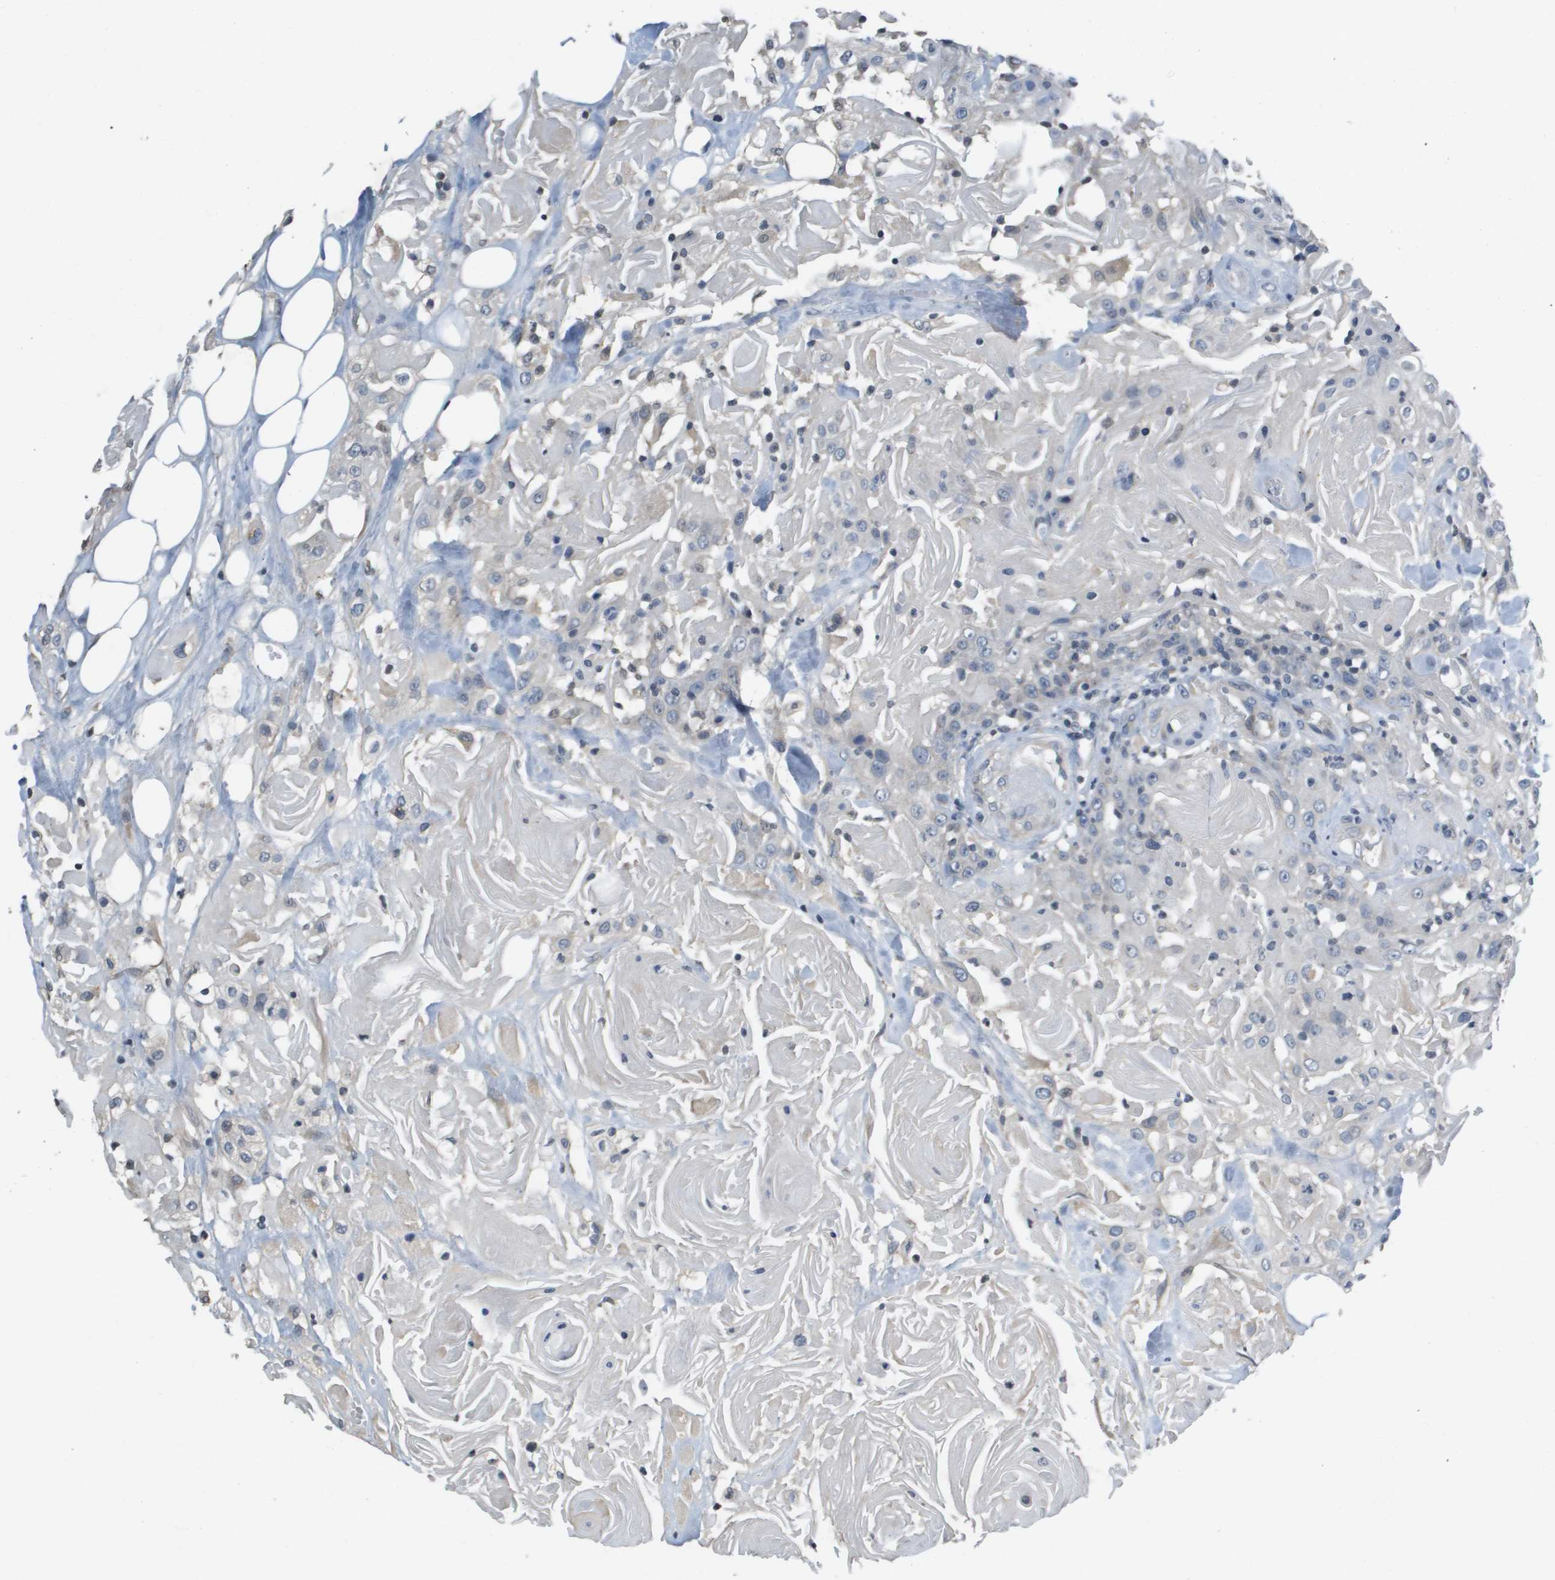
{"staining": {"intensity": "negative", "quantity": "none", "location": "none"}, "tissue": "head and neck cancer", "cell_type": "Tumor cells", "image_type": "cancer", "snomed": [{"axis": "morphology", "description": "Squamous cell carcinoma, NOS"}, {"axis": "topography", "description": "Head-Neck"}], "caption": "This is an immunohistochemistry histopathology image of human head and neck squamous cell carcinoma. There is no staining in tumor cells.", "gene": "CAPN11", "patient": {"sex": "female", "age": 84}}